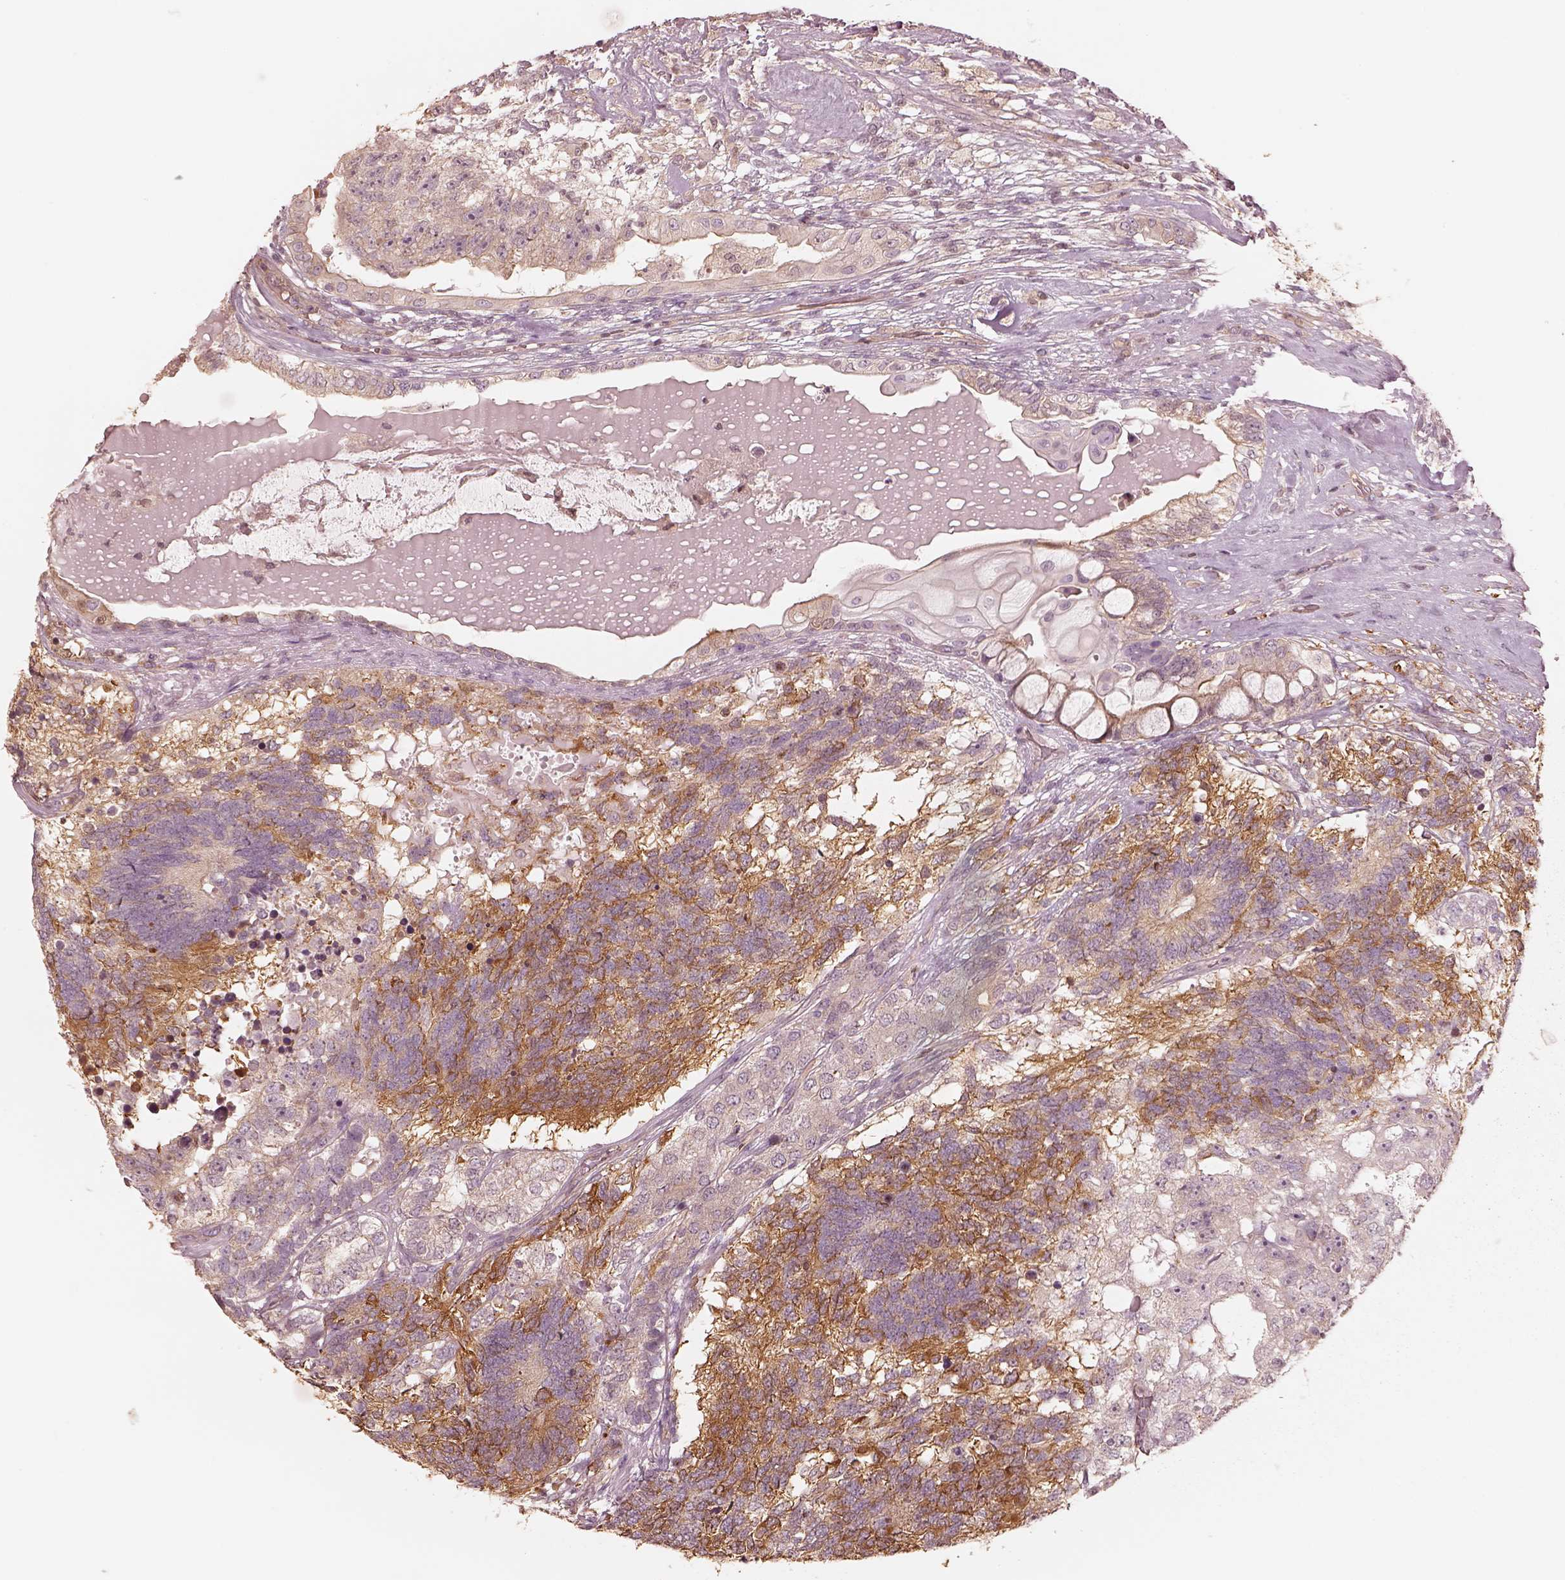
{"staining": {"intensity": "moderate", "quantity": "<25%", "location": "cytoplasmic/membranous"}, "tissue": "testis cancer", "cell_type": "Tumor cells", "image_type": "cancer", "snomed": [{"axis": "morphology", "description": "Seminoma, NOS"}, {"axis": "morphology", "description": "Carcinoma, Embryonal, NOS"}, {"axis": "topography", "description": "Testis"}], "caption": "A brown stain shows moderate cytoplasmic/membranous staining of a protein in testis cancer tumor cells.", "gene": "KIF5C", "patient": {"sex": "male", "age": 41}}